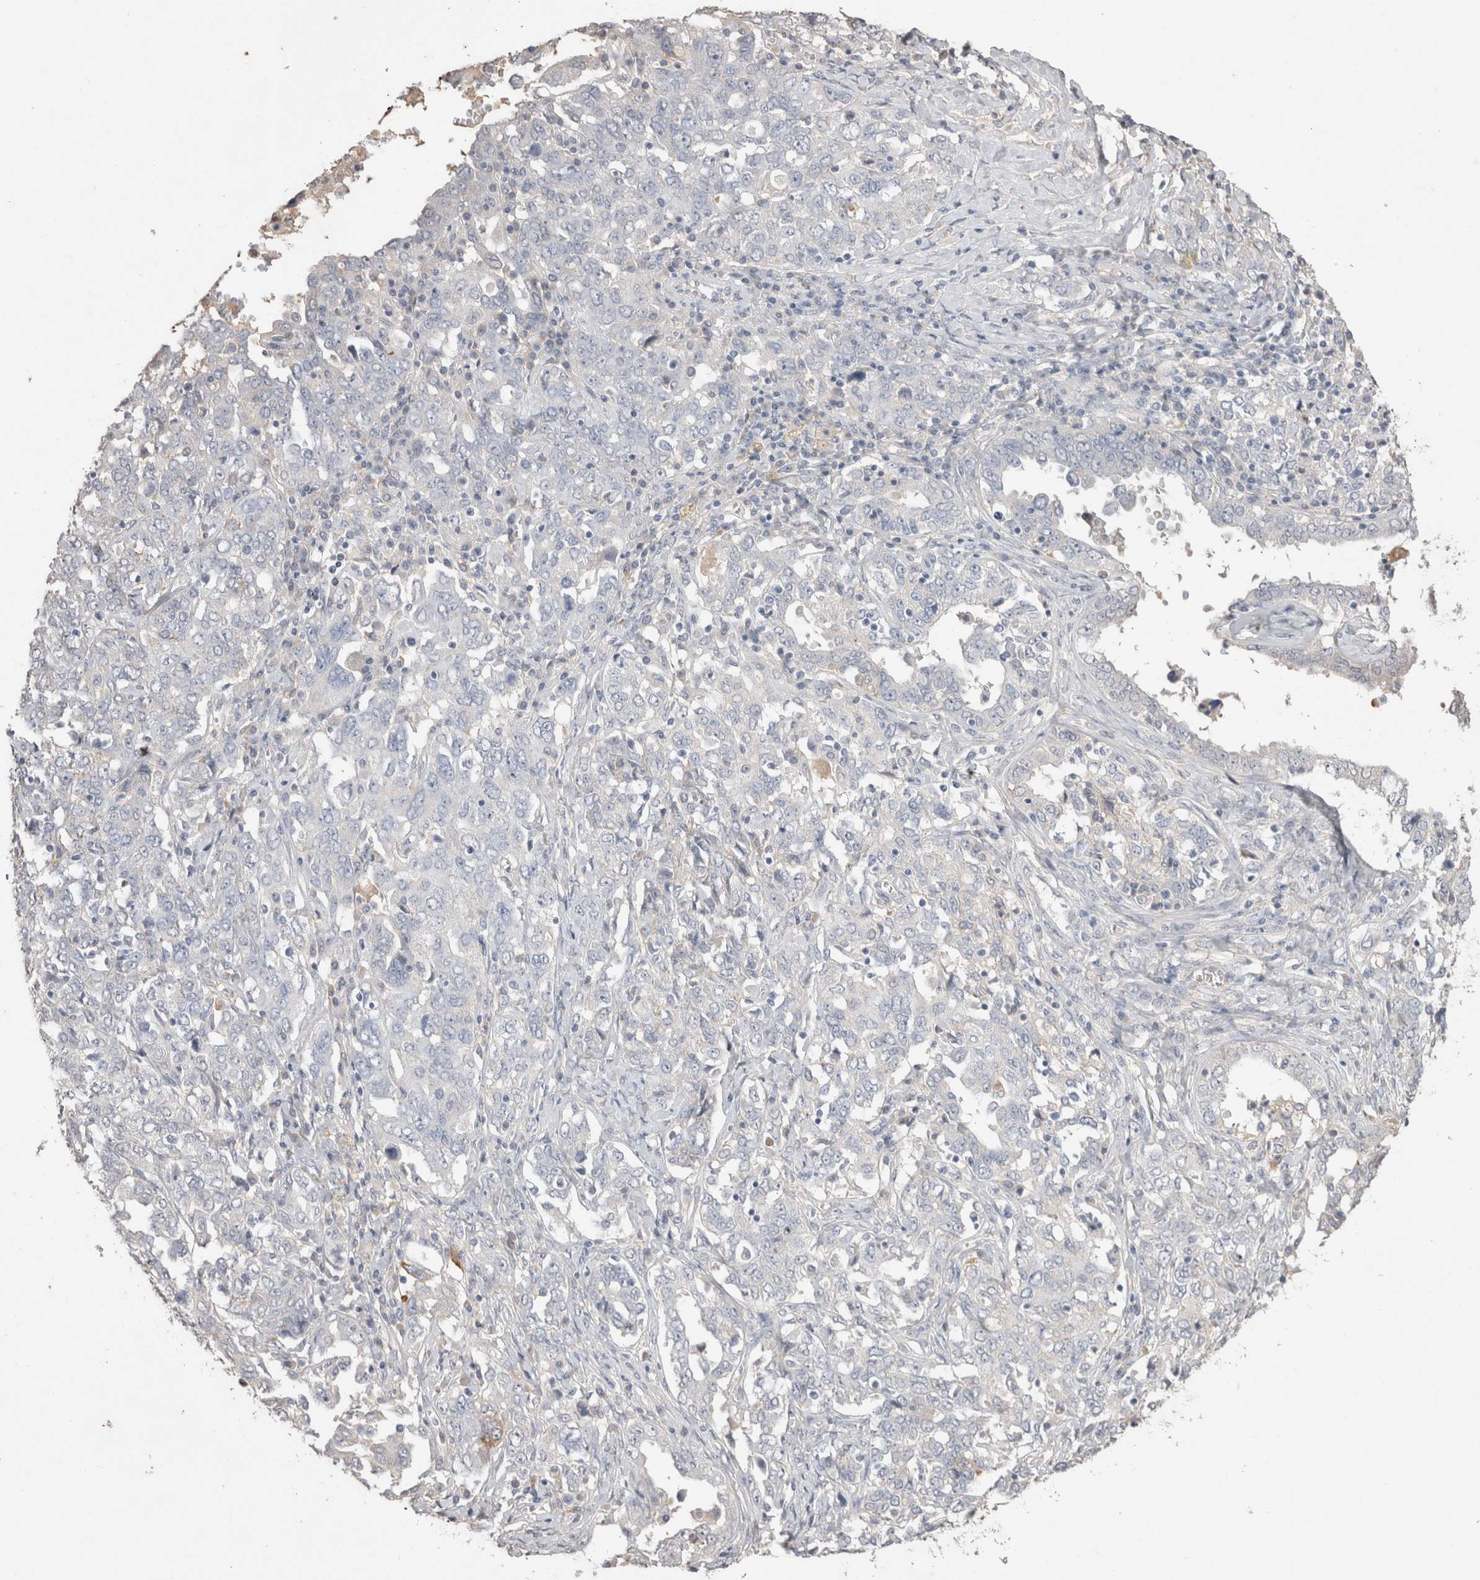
{"staining": {"intensity": "negative", "quantity": "none", "location": "none"}, "tissue": "ovarian cancer", "cell_type": "Tumor cells", "image_type": "cancer", "snomed": [{"axis": "morphology", "description": "Carcinoma, endometroid"}, {"axis": "topography", "description": "Ovary"}], "caption": "A photomicrograph of ovarian cancer stained for a protein demonstrates no brown staining in tumor cells.", "gene": "NAALADL2", "patient": {"sex": "female", "age": 62}}